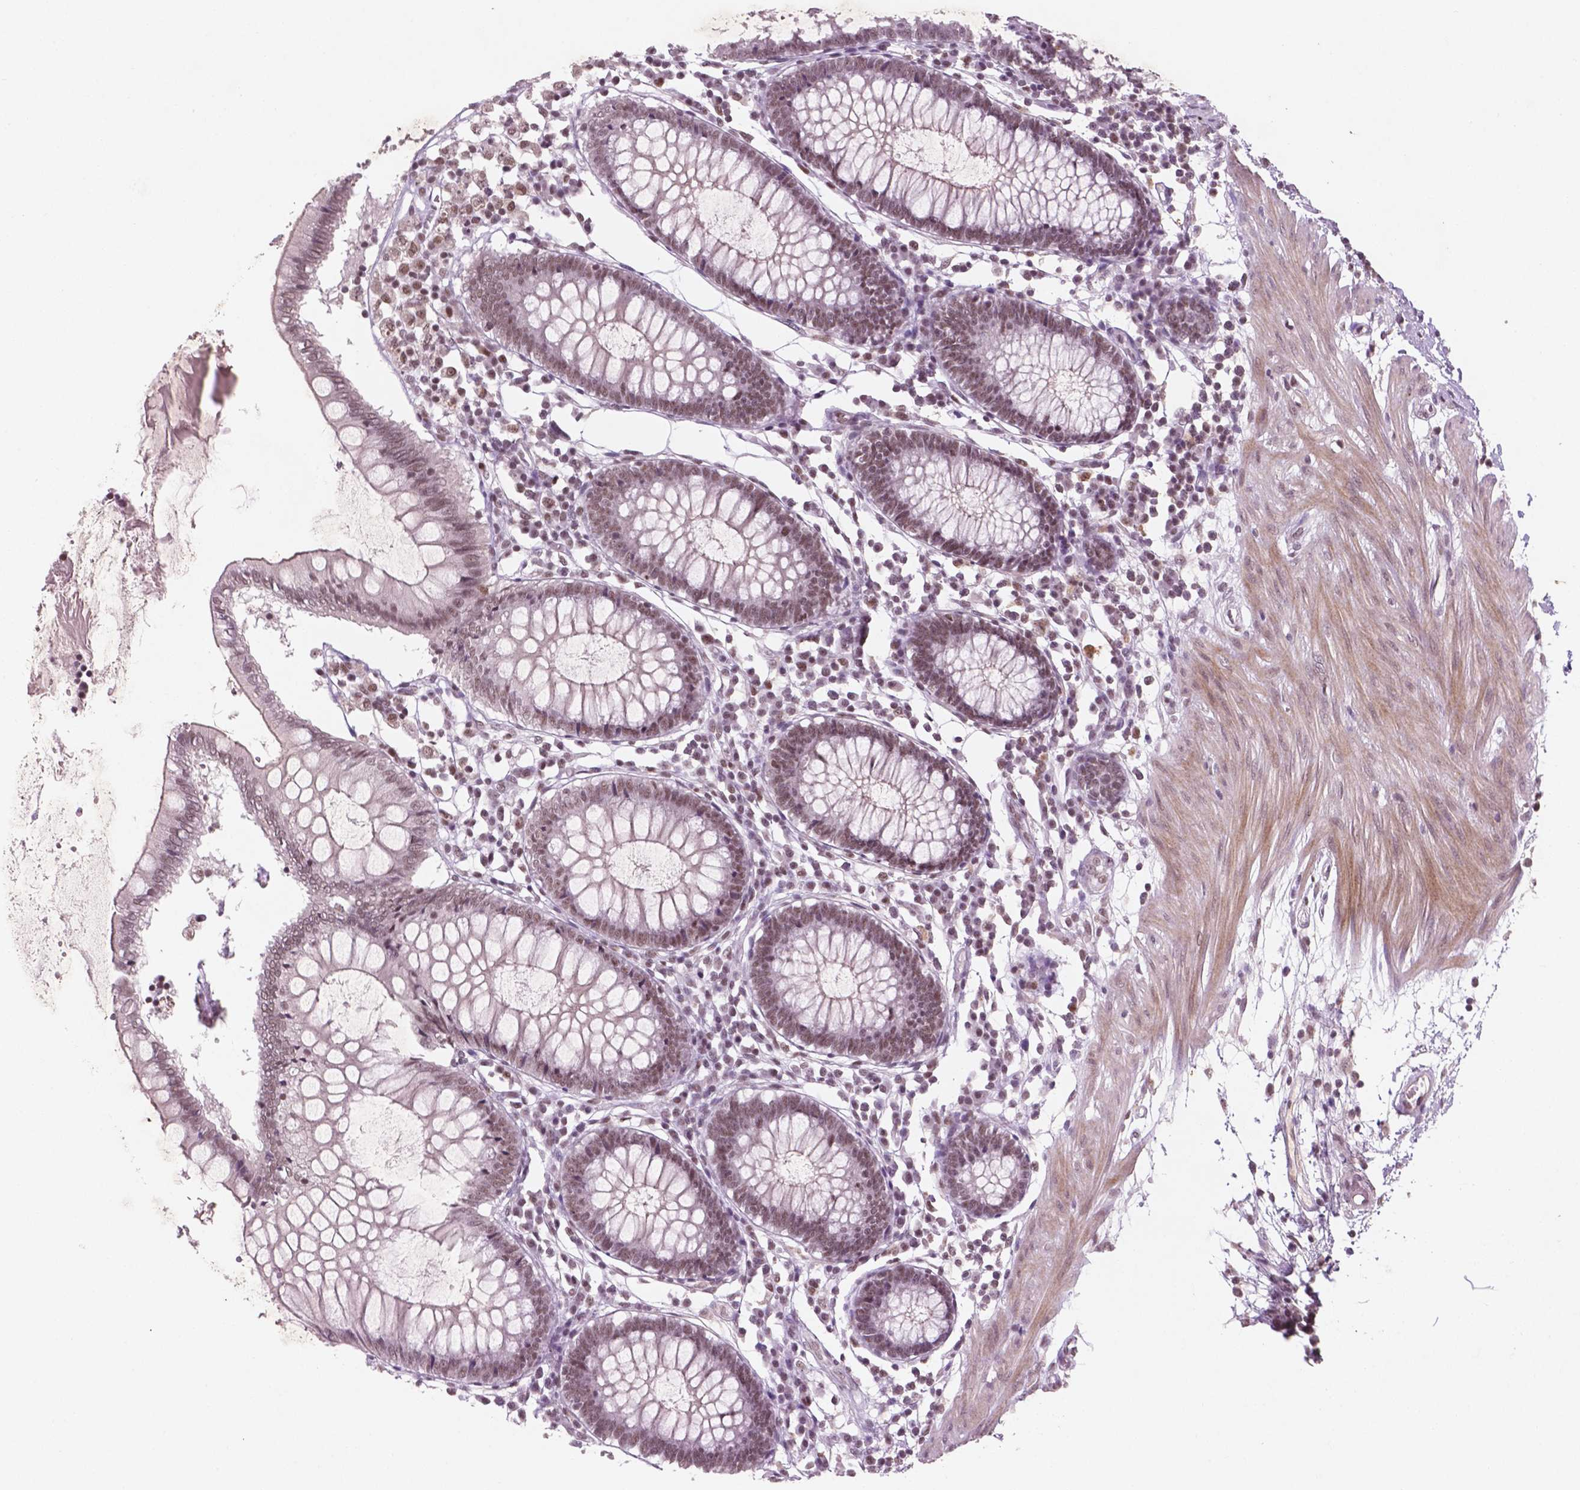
{"staining": {"intensity": "moderate", "quantity": ">75%", "location": "nuclear"}, "tissue": "colon", "cell_type": "Endothelial cells", "image_type": "normal", "snomed": [{"axis": "morphology", "description": "Normal tissue, NOS"}, {"axis": "morphology", "description": "Adenocarcinoma, NOS"}, {"axis": "topography", "description": "Colon"}], "caption": "Colon stained for a protein reveals moderate nuclear positivity in endothelial cells. The staining is performed using DAB brown chromogen to label protein expression. The nuclei are counter-stained blue using hematoxylin.", "gene": "CTR9", "patient": {"sex": "male", "age": 83}}